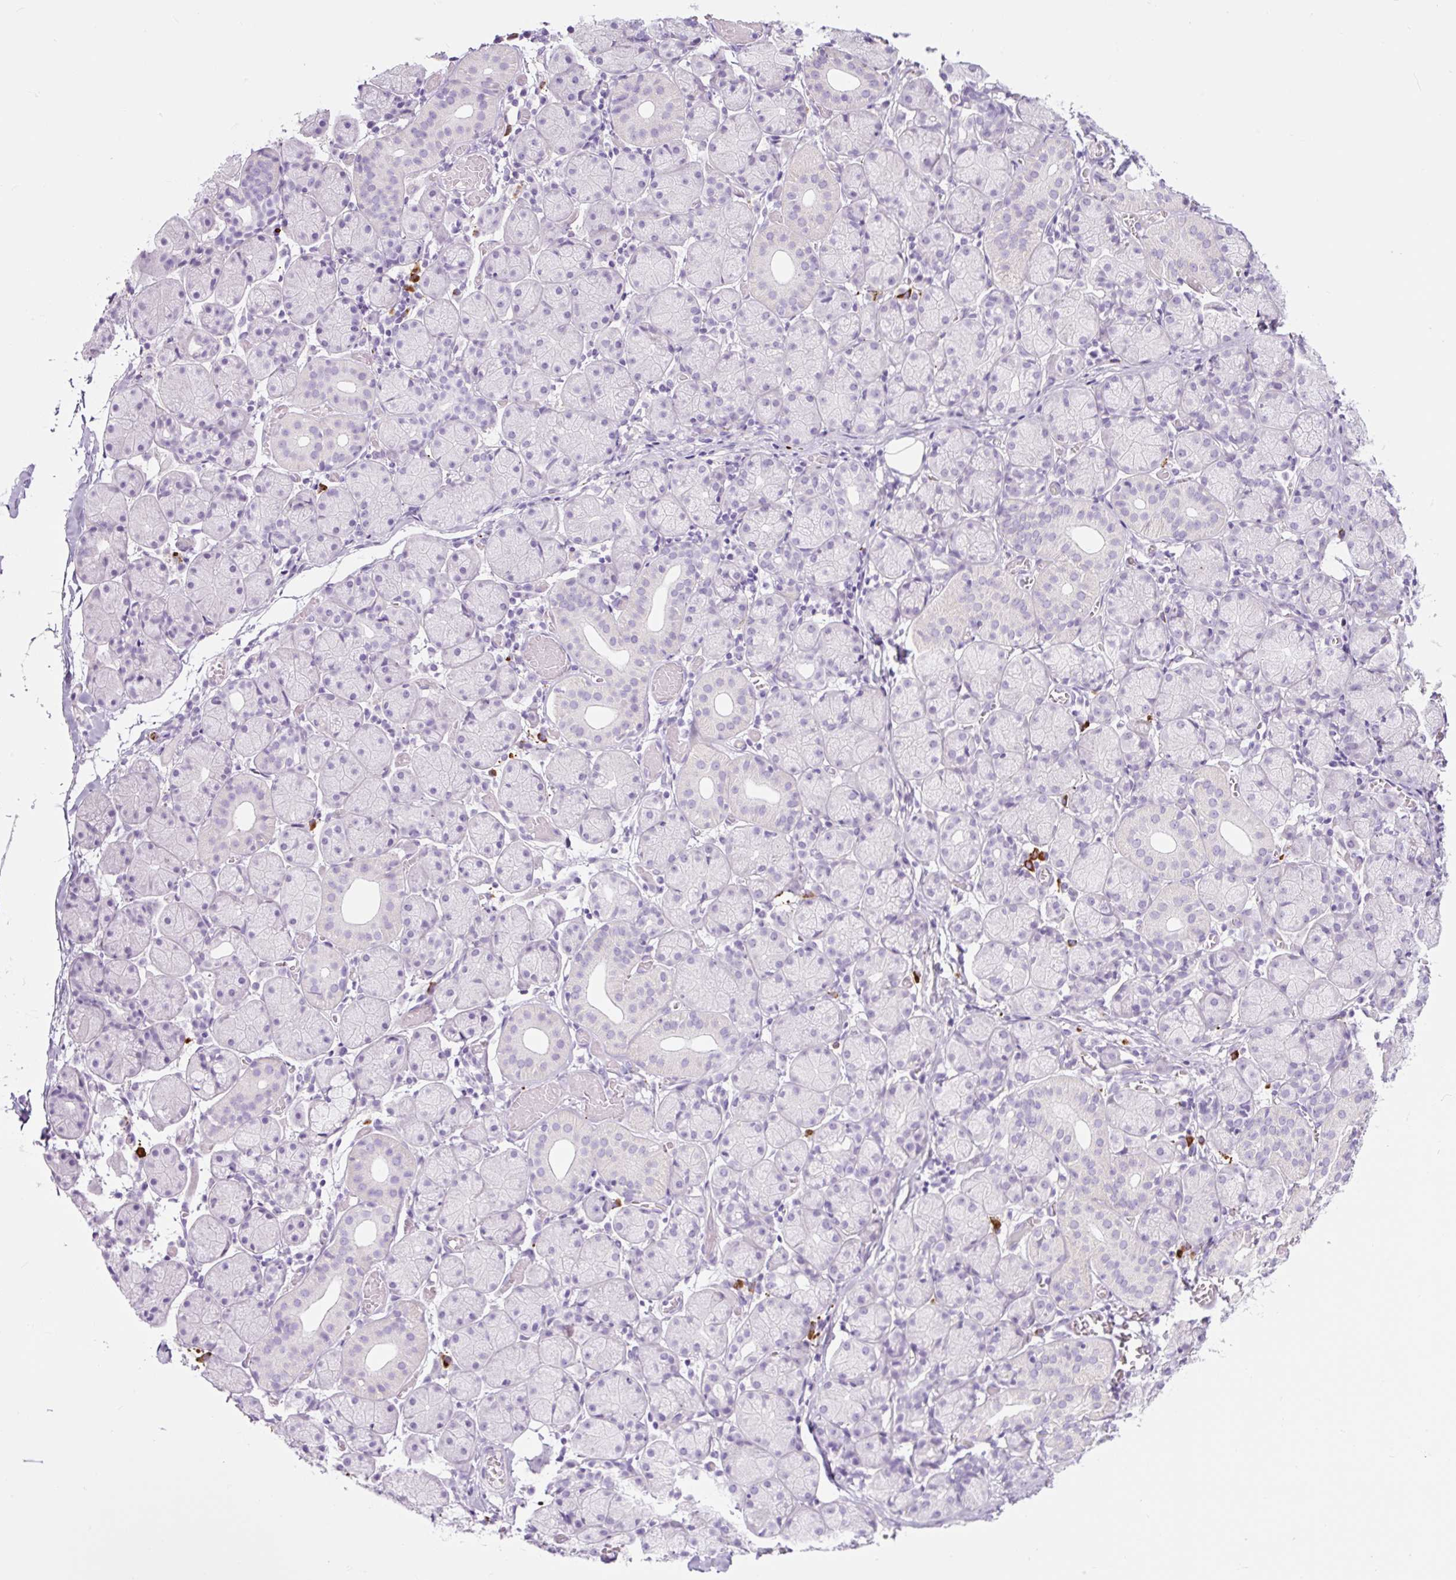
{"staining": {"intensity": "negative", "quantity": "none", "location": "none"}, "tissue": "salivary gland", "cell_type": "Glandular cells", "image_type": "normal", "snomed": [{"axis": "morphology", "description": "Normal tissue, NOS"}, {"axis": "topography", "description": "Salivary gland"}], "caption": "Salivary gland stained for a protein using IHC demonstrates no staining glandular cells.", "gene": "RNF212B", "patient": {"sex": "female", "age": 24}}